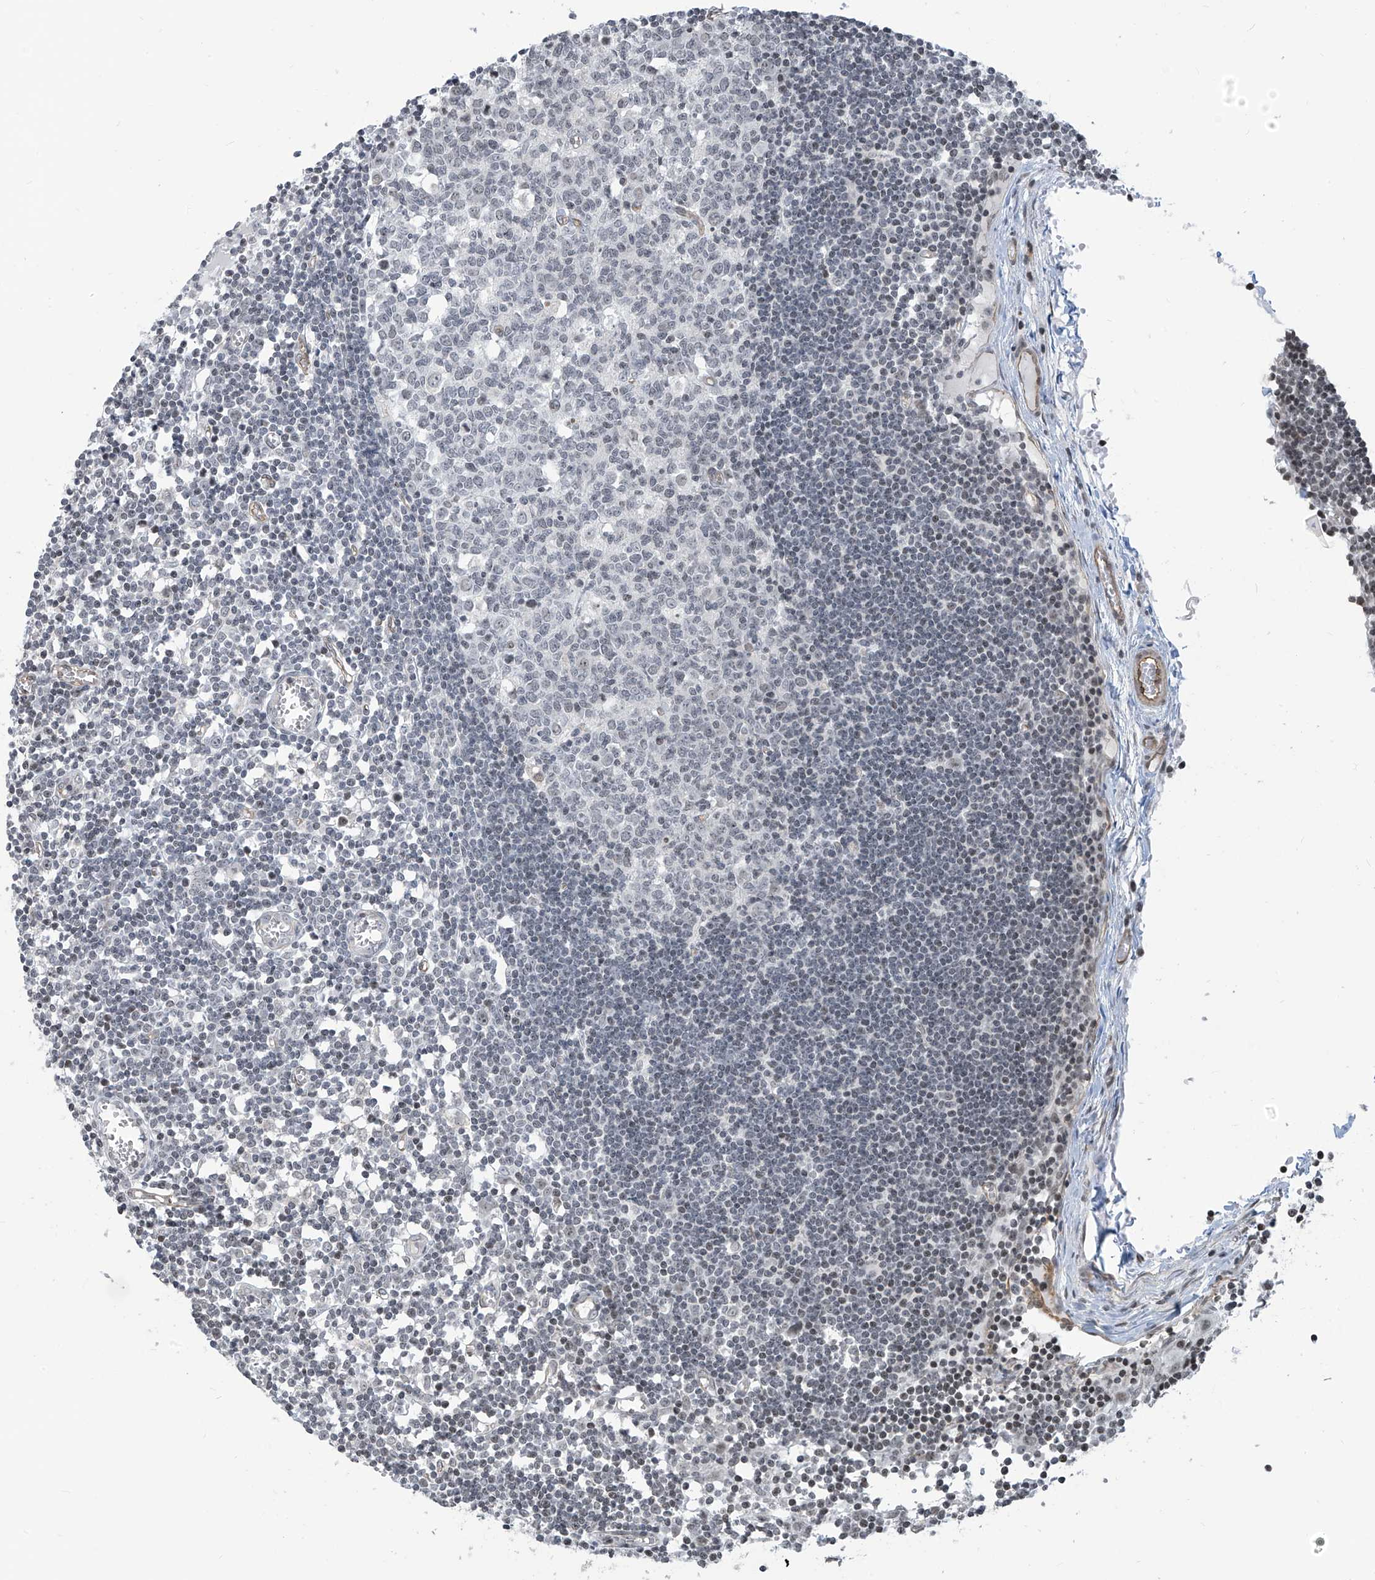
{"staining": {"intensity": "negative", "quantity": "none", "location": "none"}, "tissue": "lymph node", "cell_type": "Germinal center cells", "image_type": "normal", "snomed": [{"axis": "morphology", "description": "Normal tissue, NOS"}, {"axis": "topography", "description": "Lymph node"}], "caption": "Immunohistochemistry of normal human lymph node reveals no staining in germinal center cells.", "gene": "METAP1D", "patient": {"sex": "female", "age": 11}}